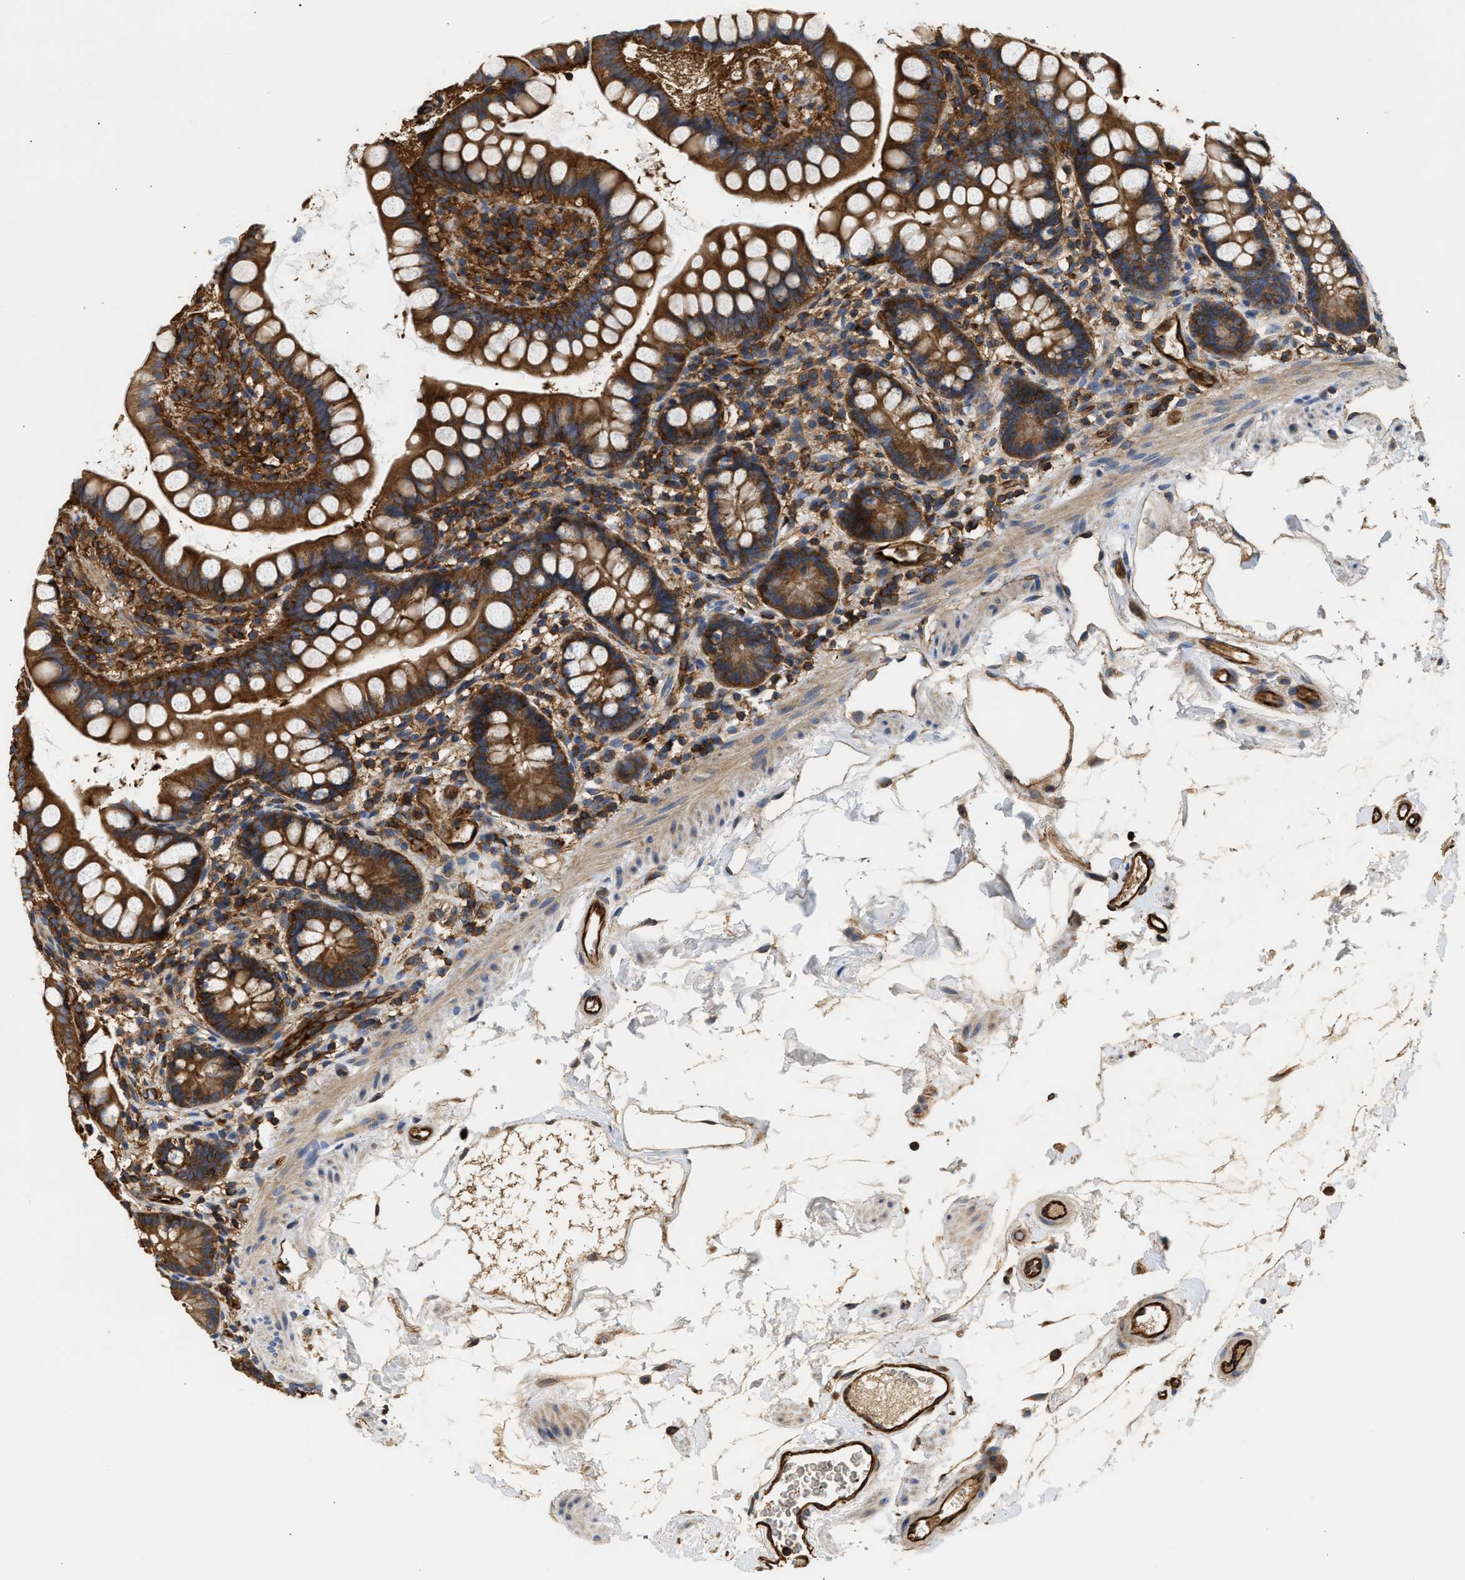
{"staining": {"intensity": "strong", "quantity": ">75%", "location": "cytoplasmic/membranous"}, "tissue": "small intestine", "cell_type": "Glandular cells", "image_type": "normal", "snomed": [{"axis": "morphology", "description": "Normal tissue, NOS"}, {"axis": "topography", "description": "Small intestine"}], "caption": "Immunohistochemical staining of unremarkable human small intestine demonstrates strong cytoplasmic/membranous protein positivity in about >75% of glandular cells.", "gene": "SAMD9L", "patient": {"sex": "female", "age": 84}}